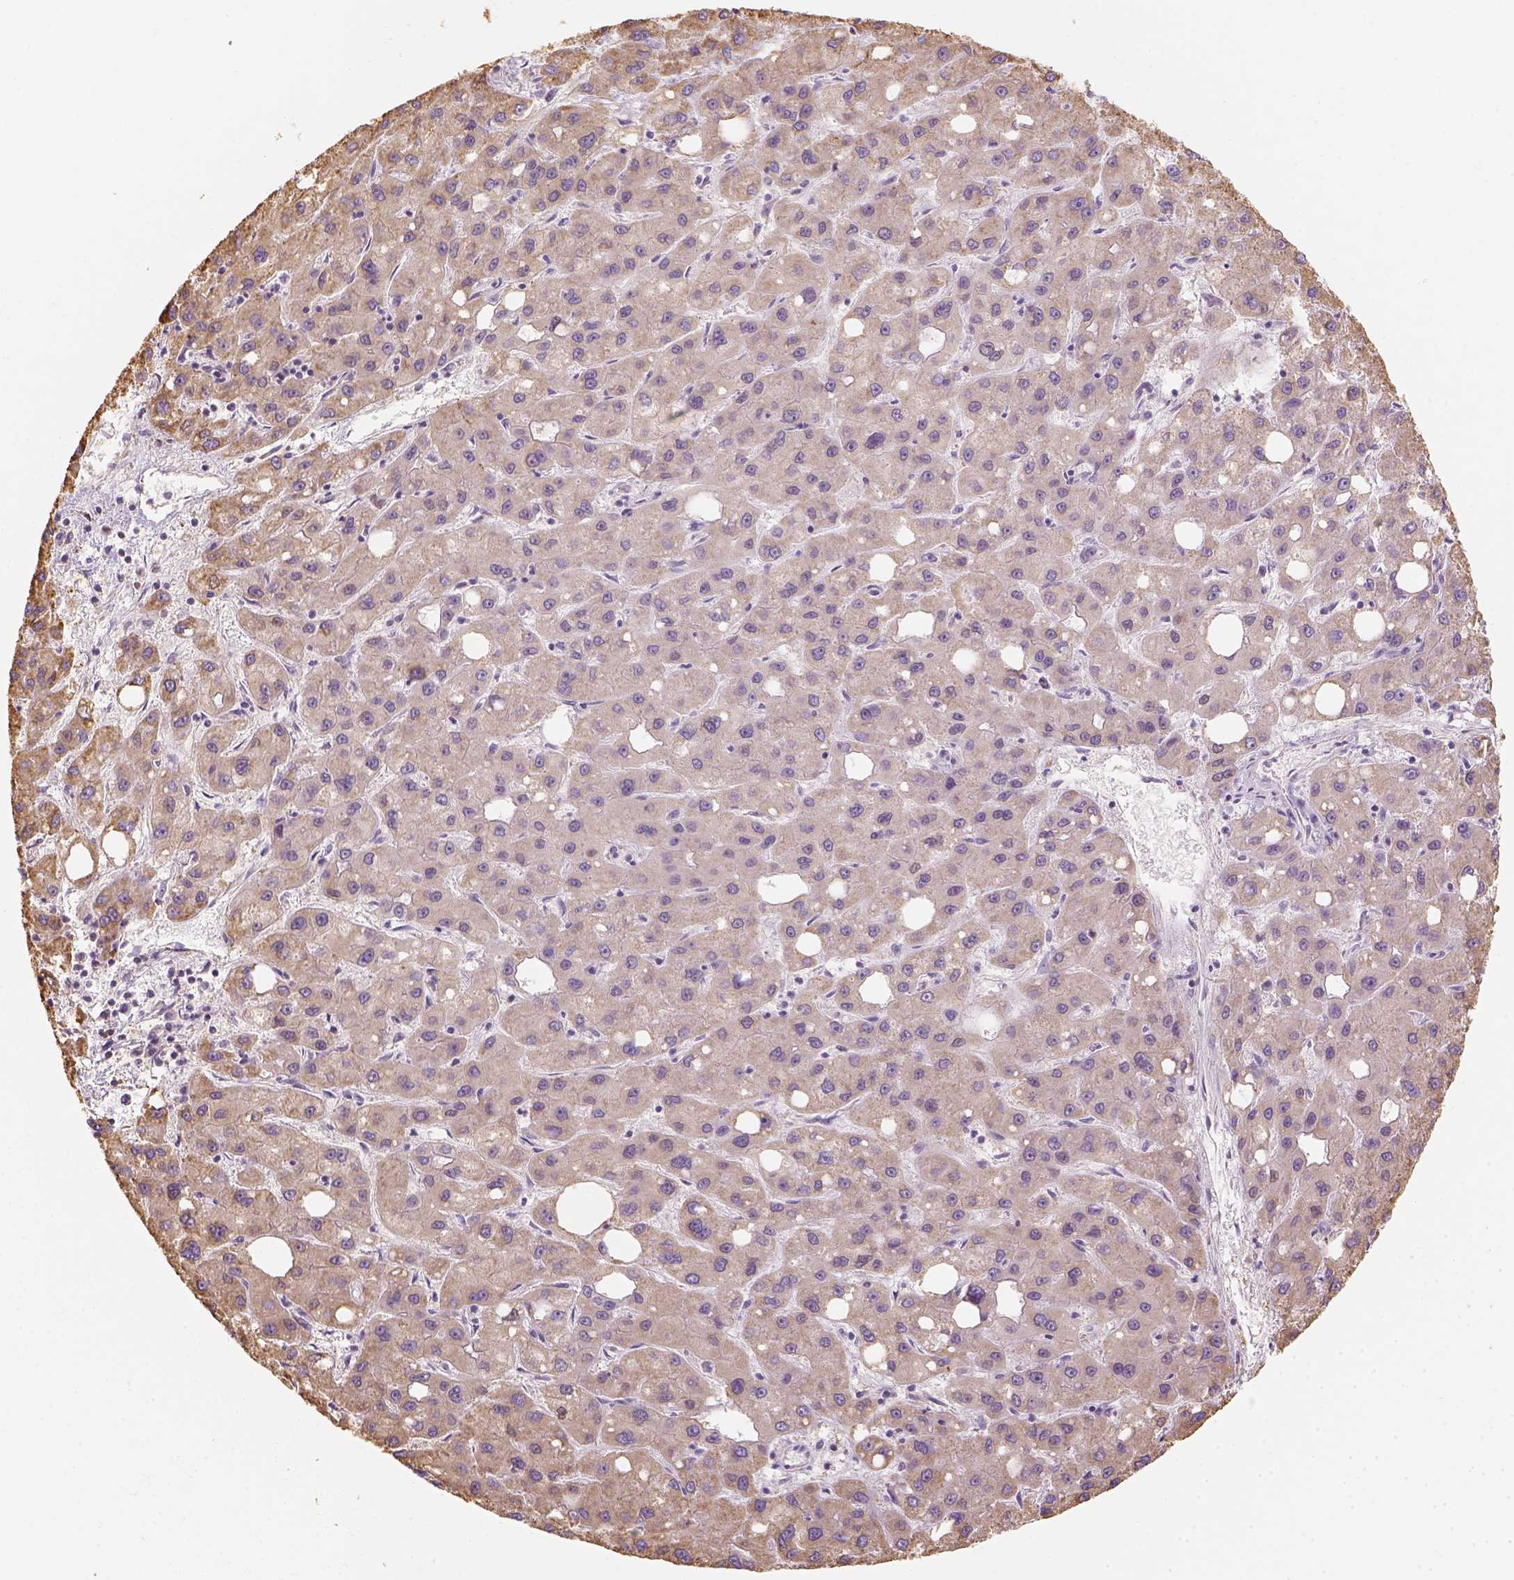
{"staining": {"intensity": "moderate", "quantity": "<25%", "location": "cytoplasmic/membranous"}, "tissue": "liver cancer", "cell_type": "Tumor cells", "image_type": "cancer", "snomed": [{"axis": "morphology", "description": "Carcinoma, Hepatocellular, NOS"}, {"axis": "topography", "description": "Liver"}], "caption": "A brown stain shows moderate cytoplasmic/membranous expression of a protein in human liver cancer (hepatocellular carcinoma) tumor cells.", "gene": "LCA5", "patient": {"sex": "male", "age": 73}}